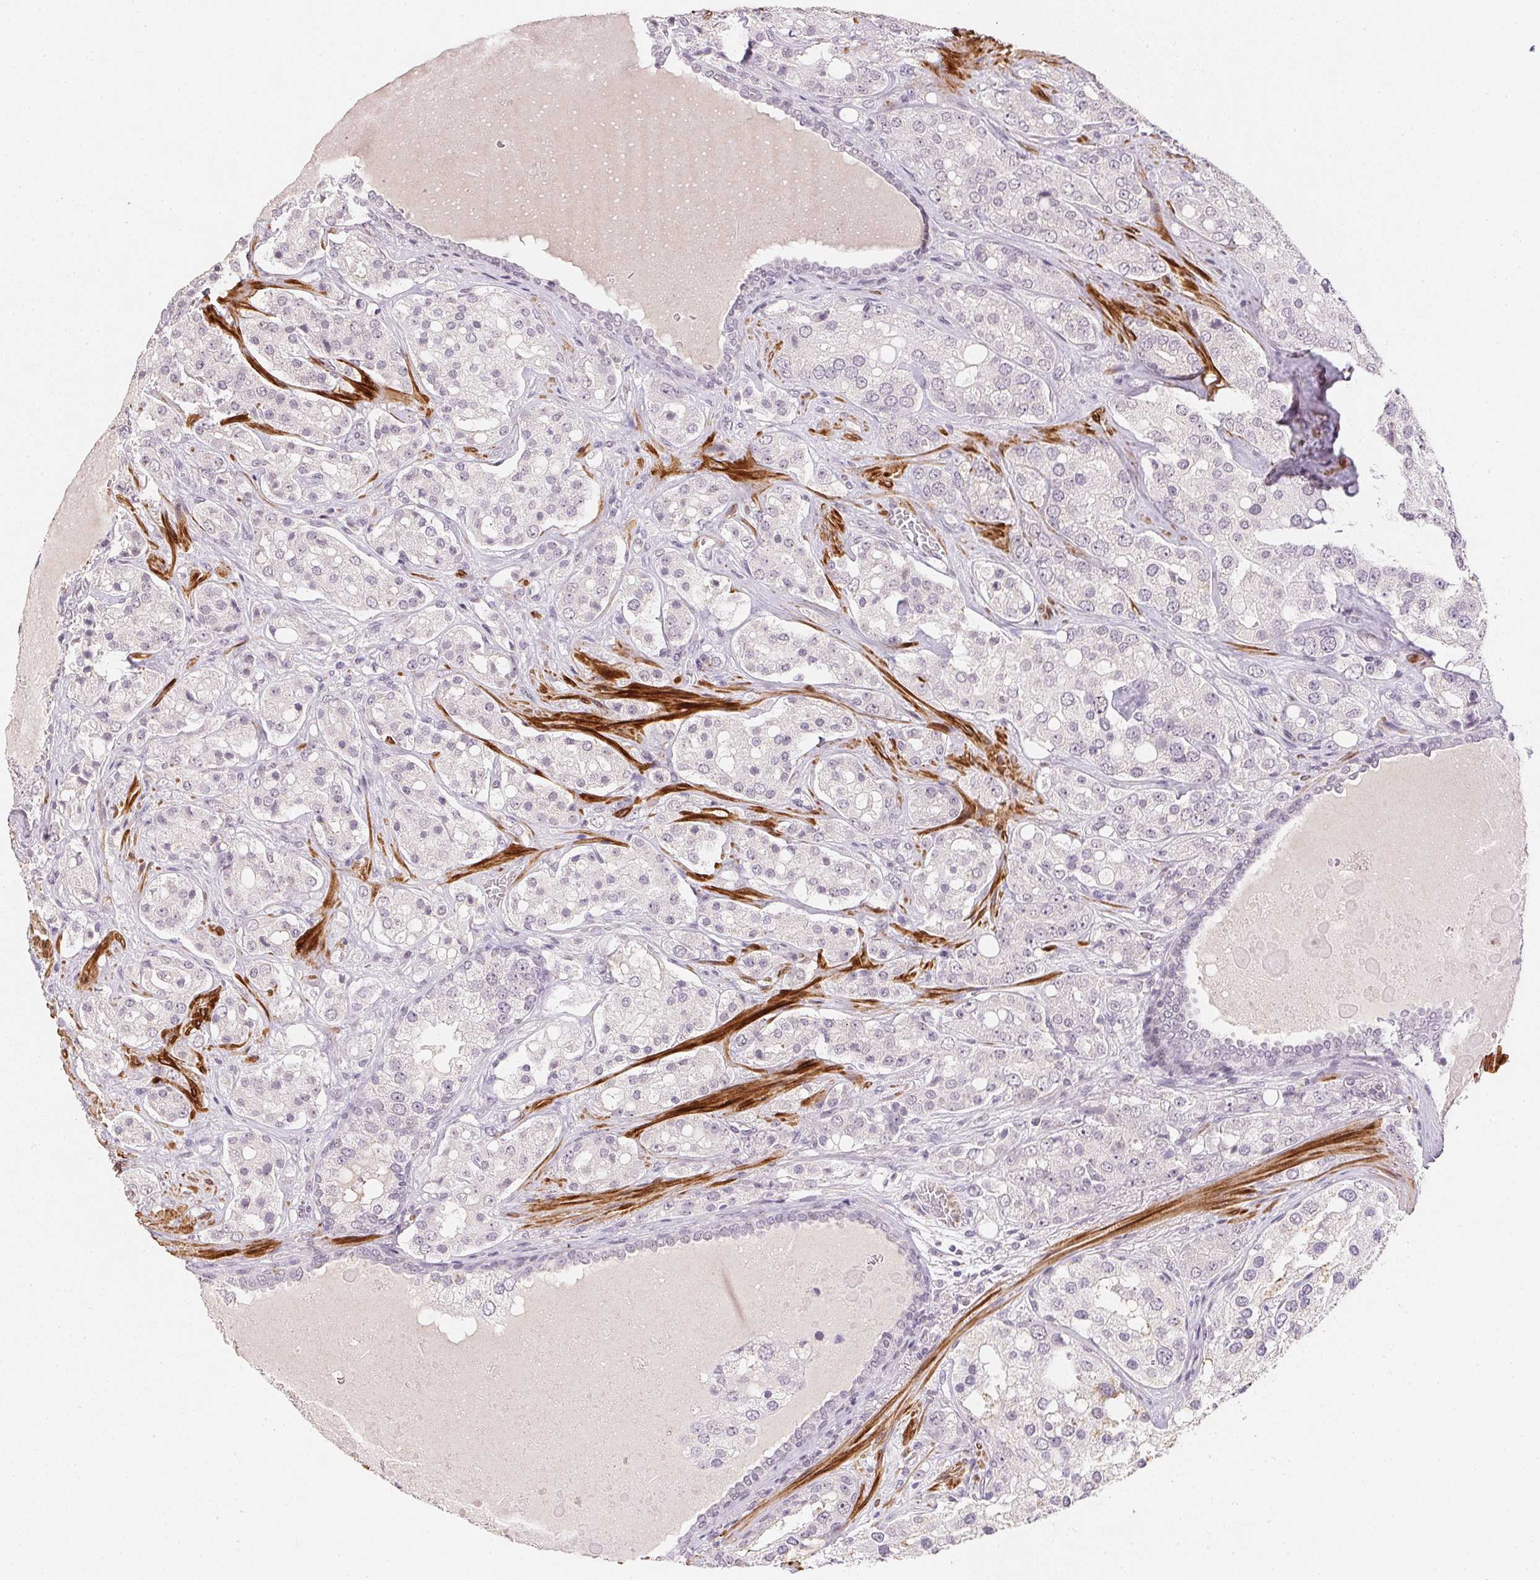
{"staining": {"intensity": "weak", "quantity": "<25%", "location": "cytoplasmic/membranous"}, "tissue": "prostate cancer", "cell_type": "Tumor cells", "image_type": "cancer", "snomed": [{"axis": "morphology", "description": "Adenocarcinoma, High grade"}, {"axis": "topography", "description": "Prostate"}], "caption": "Tumor cells are negative for protein expression in human high-grade adenocarcinoma (prostate). The staining was performed using DAB (3,3'-diaminobenzidine) to visualize the protein expression in brown, while the nuclei were stained in blue with hematoxylin (Magnification: 20x).", "gene": "SMTN", "patient": {"sex": "male", "age": 67}}